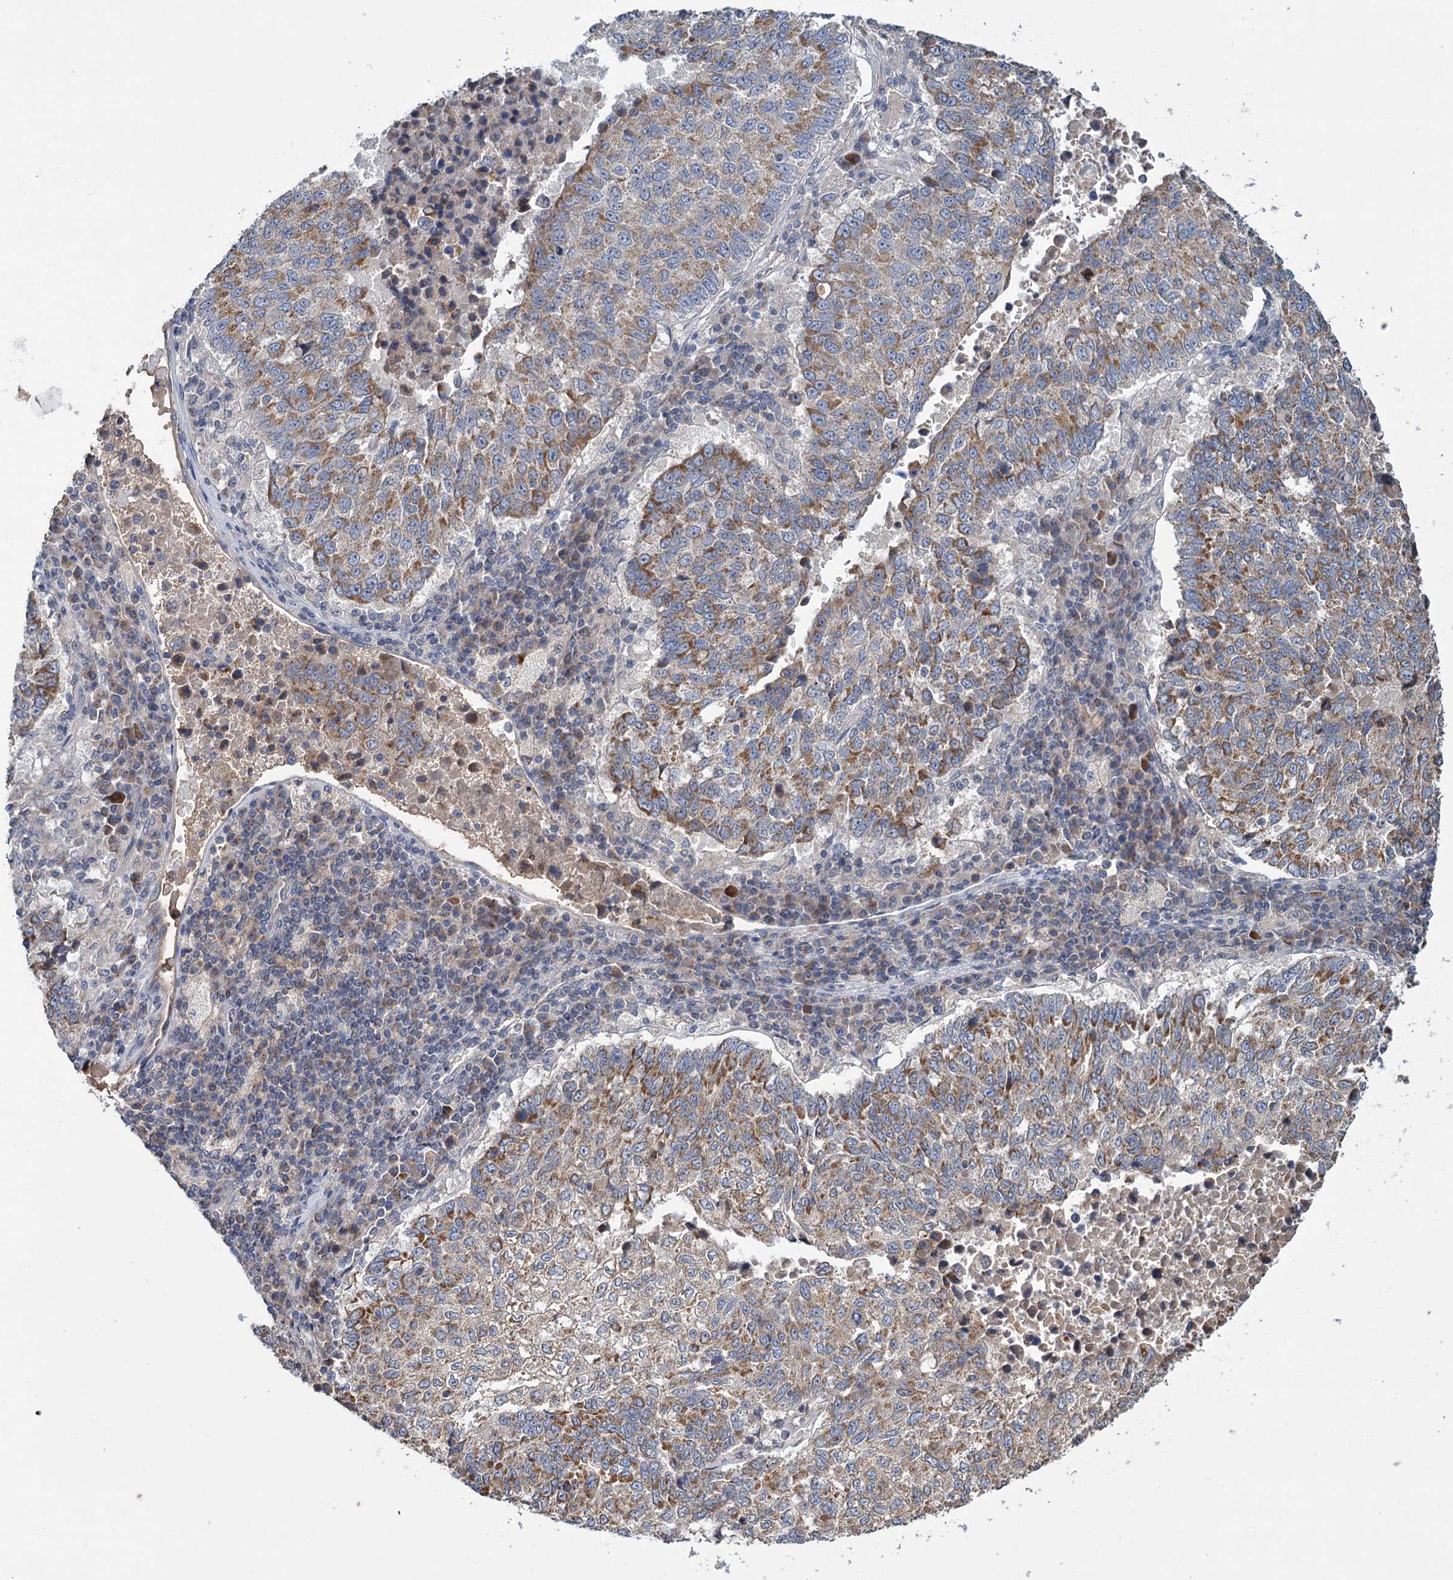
{"staining": {"intensity": "moderate", "quantity": "25%-75%", "location": "cytoplasmic/membranous"}, "tissue": "lung cancer", "cell_type": "Tumor cells", "image_type": "cancer", "snomed": [{"axis": "morphology", "description": "Squamous cell carcinoma, NOS"}, {"axis": "topography", "description": "Lung"}], "caption": "A micrograph showing moderate cytoplasmic/membranous staining in approximately 25%-75% of tumor cells in lung squamous cell carcinoma, as visualized by brown immunohistochemical staining.", "gene": "DYNC2H1", "patient": {"sex": "male", "age": 73}}